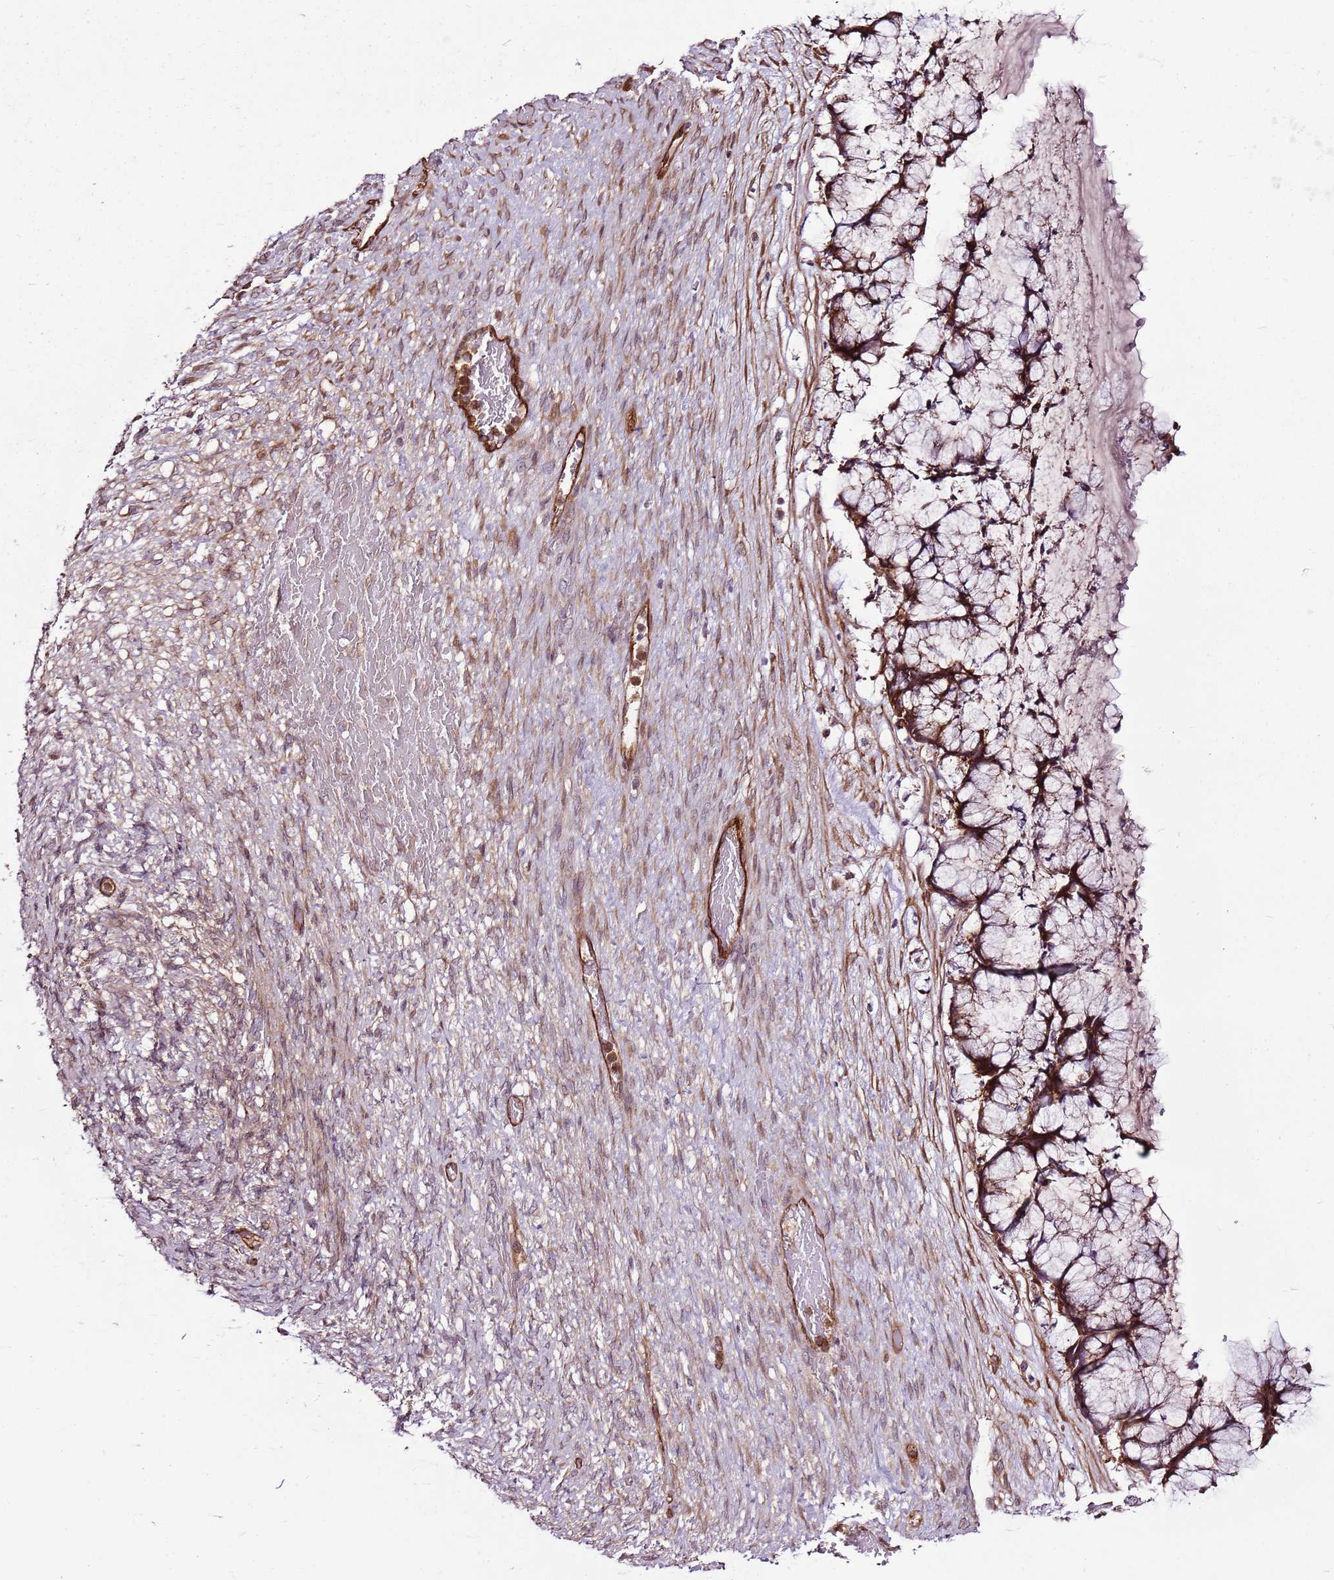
{"staining": {"intensity": "moderate", "quantity": ">75%", "location": "cytoplasmic/membranous,nuclear"}, "tissue": "ovarian cancer", "cell_type": "Tumor cells", "image_type": "cancer", "snomed": [{"axis": "morphology", "description": "Cystadenocarcinoma, mucinous, NOS"}, {"axis": "topography", "description": "Ovary"}], "caption": "About >75% of tumor cells in human ovarian cancer reveal moderate cytoplasmic/membranous and nuclear protein expression as visualized by brown immunohistochemical staining.", "gene": "ZNF827", "patient": {"sex": "female", "age": 42}}